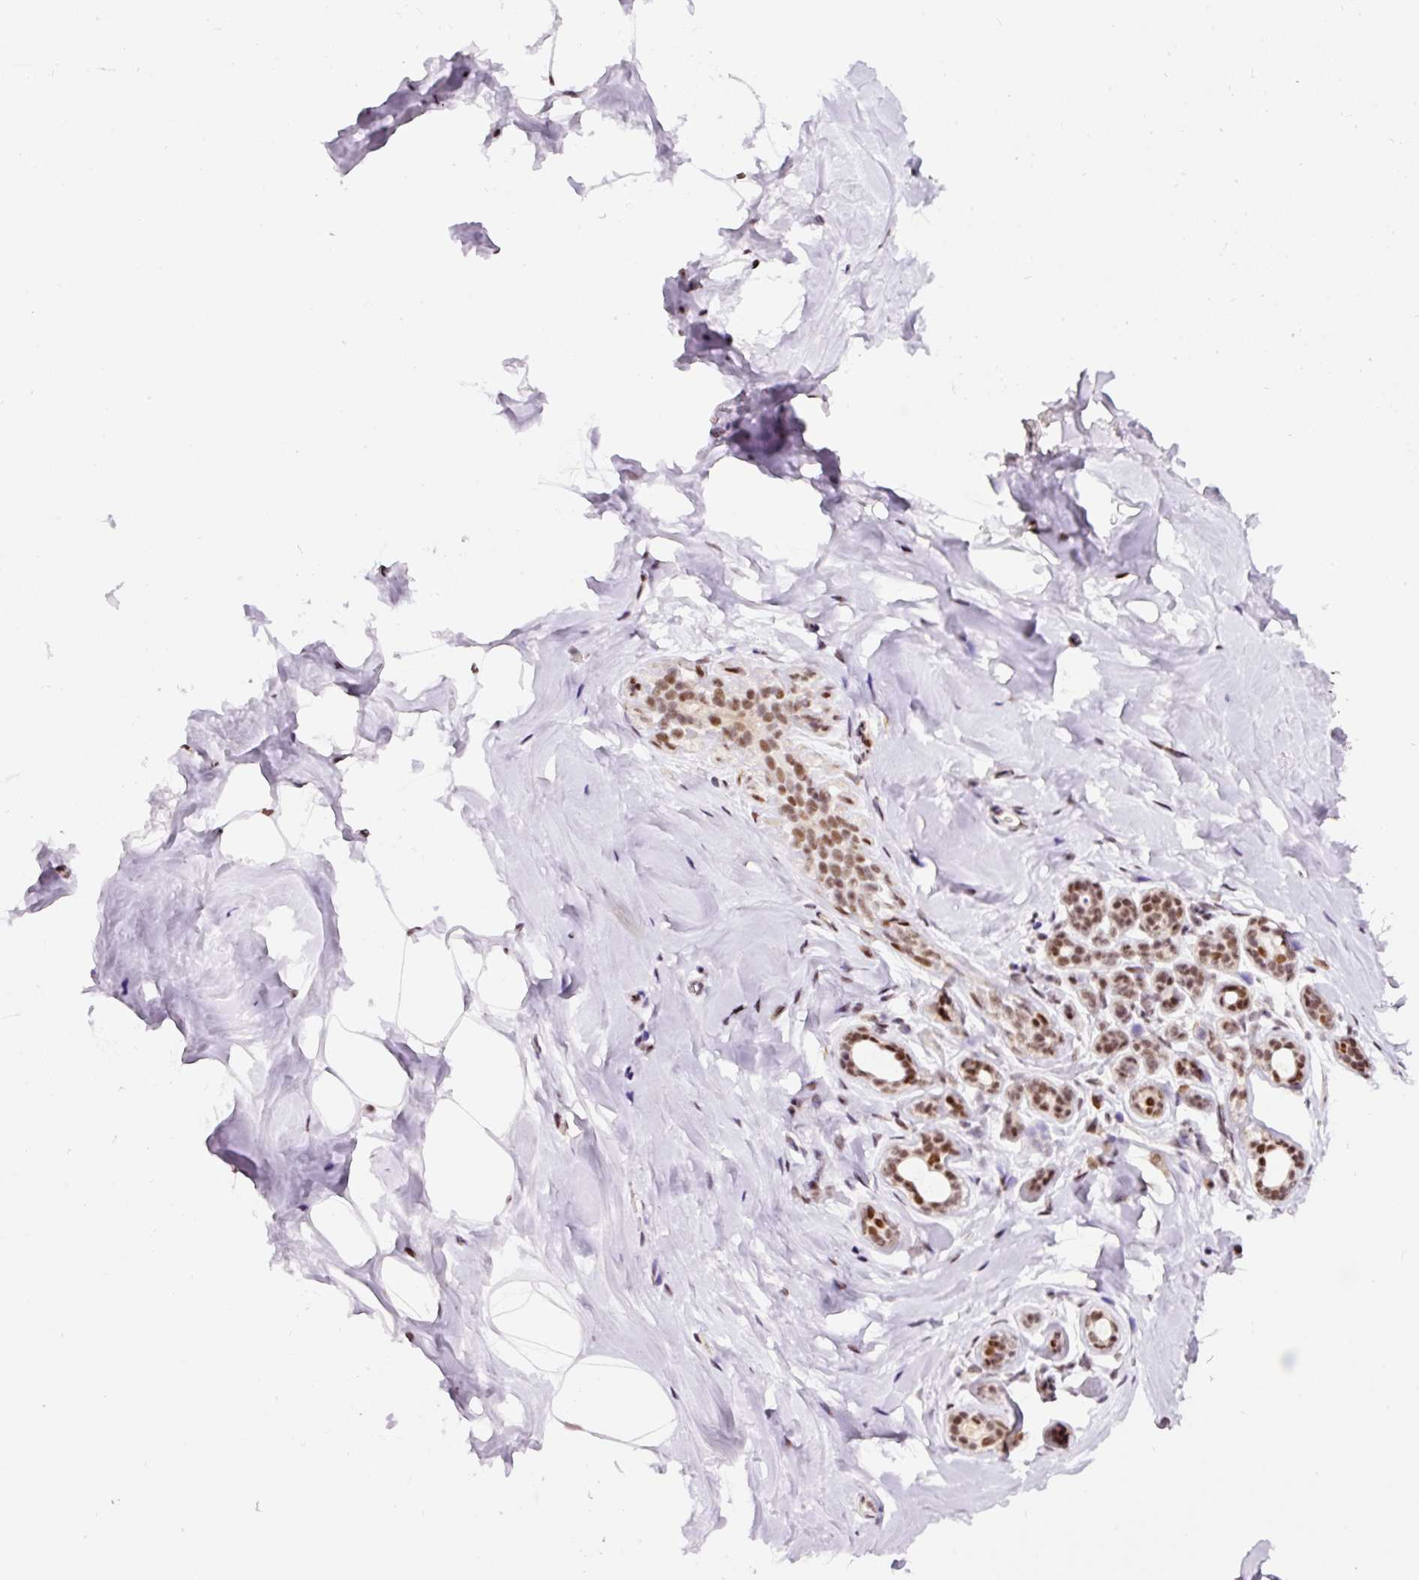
{"staining": {"intensity": "strong", "quantity": "<25%", "location": "nuclear"}, "tissue": "breast", "cell_type": "Adipocytes", "image_type": "normal", "snomed": [{"axis": "morphology", "description": "Normal tissue, NOS"}, {"axis": "topography", "description": "Breast"}], "caption": "Human breast stained with a protein marker exhibits strong staining in adipocytes.", "gene": "HNRNPC", "patient": {"sex": "female", "age": 32}}